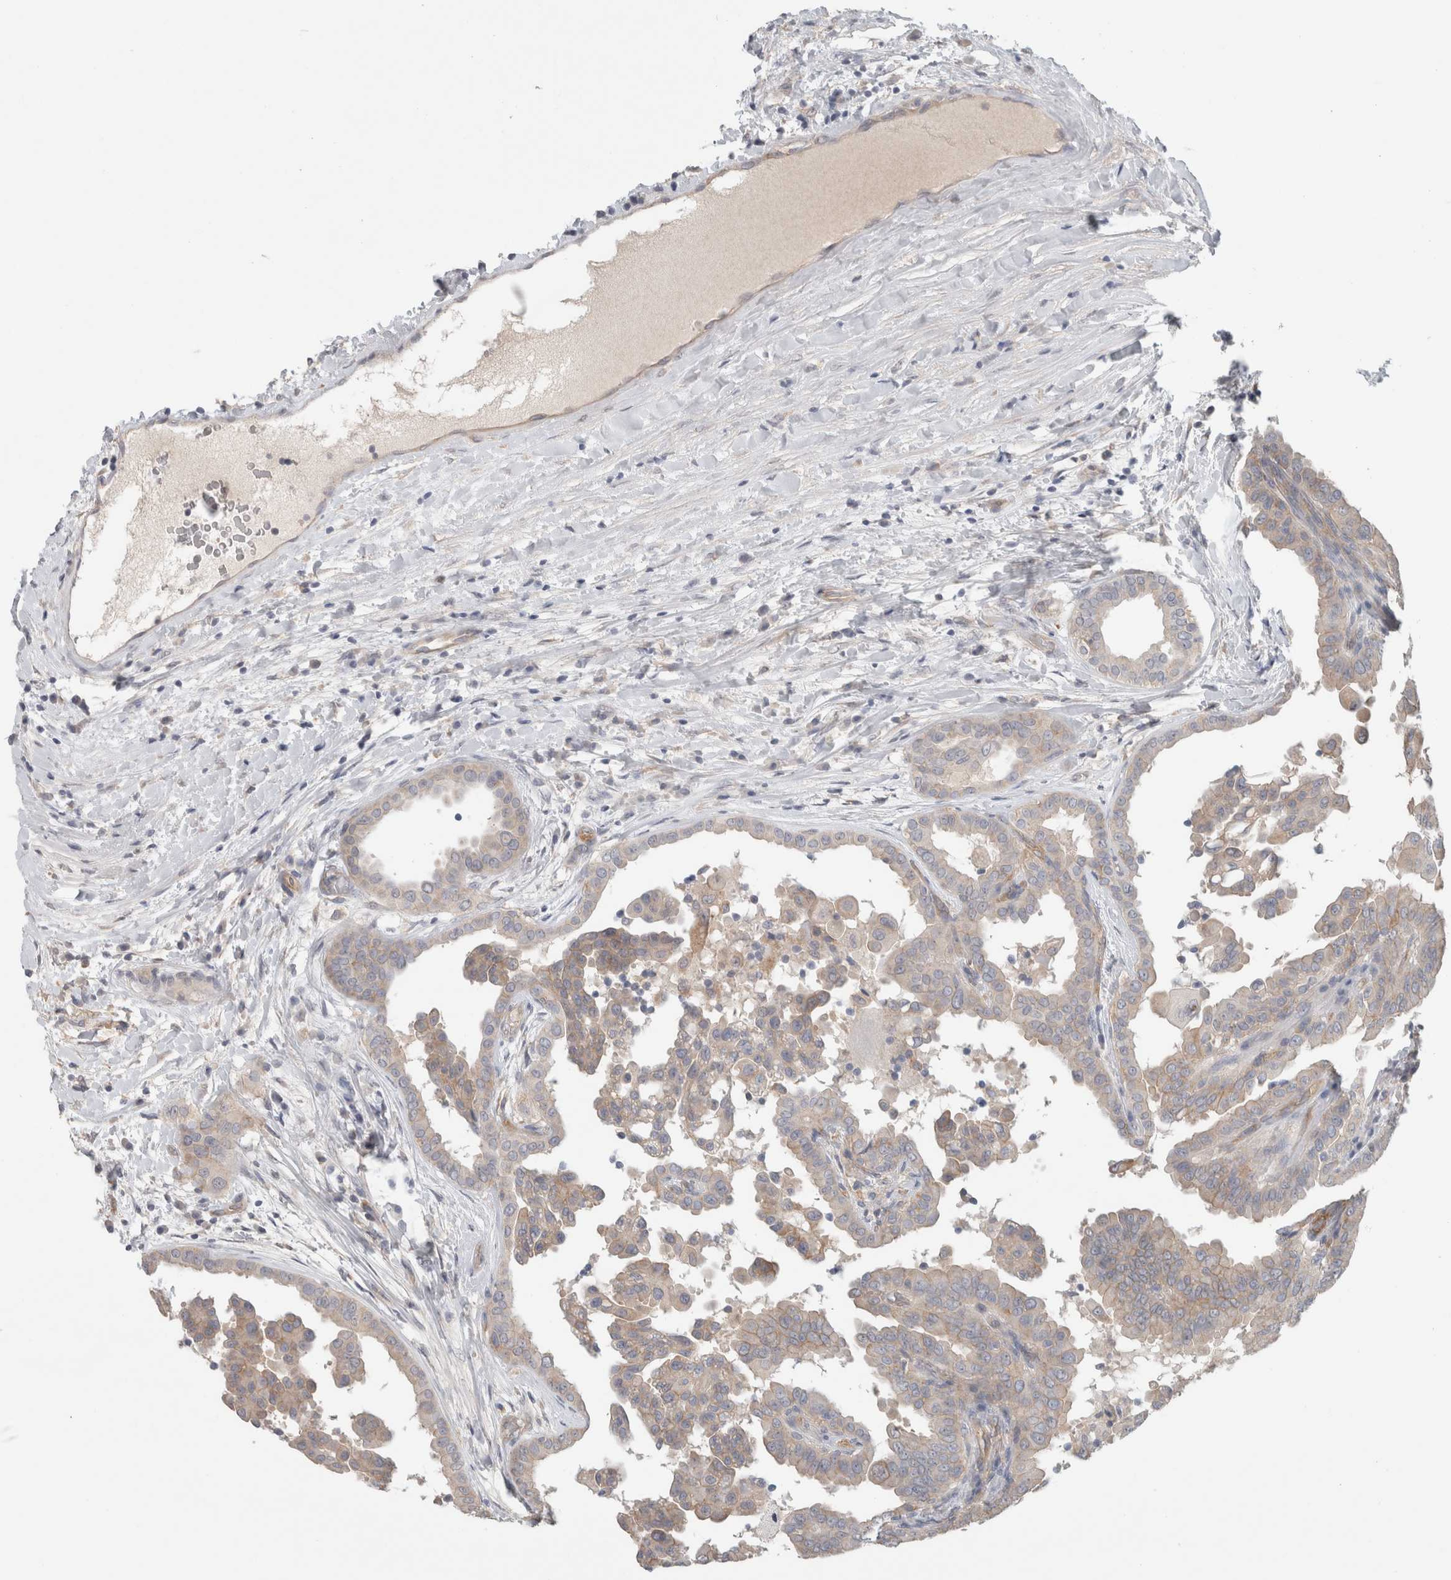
{"staining": {"intensity": "weak", "quantity": "<25%", "location": "cytoplasmic/membranous"}, "tissue": "thyroid cancer", "cell_type": "Tumor cells", "image_type": "cancer", "snomed": [{"axis": "morphology", "description": "Papillary adenocarcinoma, NOS"}, {"axis": "topography", "description": "Thyroid gland"}], "caption": "This is an immunohistochemistry photomicrograph of human thyroid cancer. There is no positivity in tumor cells.", "gene": "RASAL2", "patient": {"sex": "male", "age": 33}}